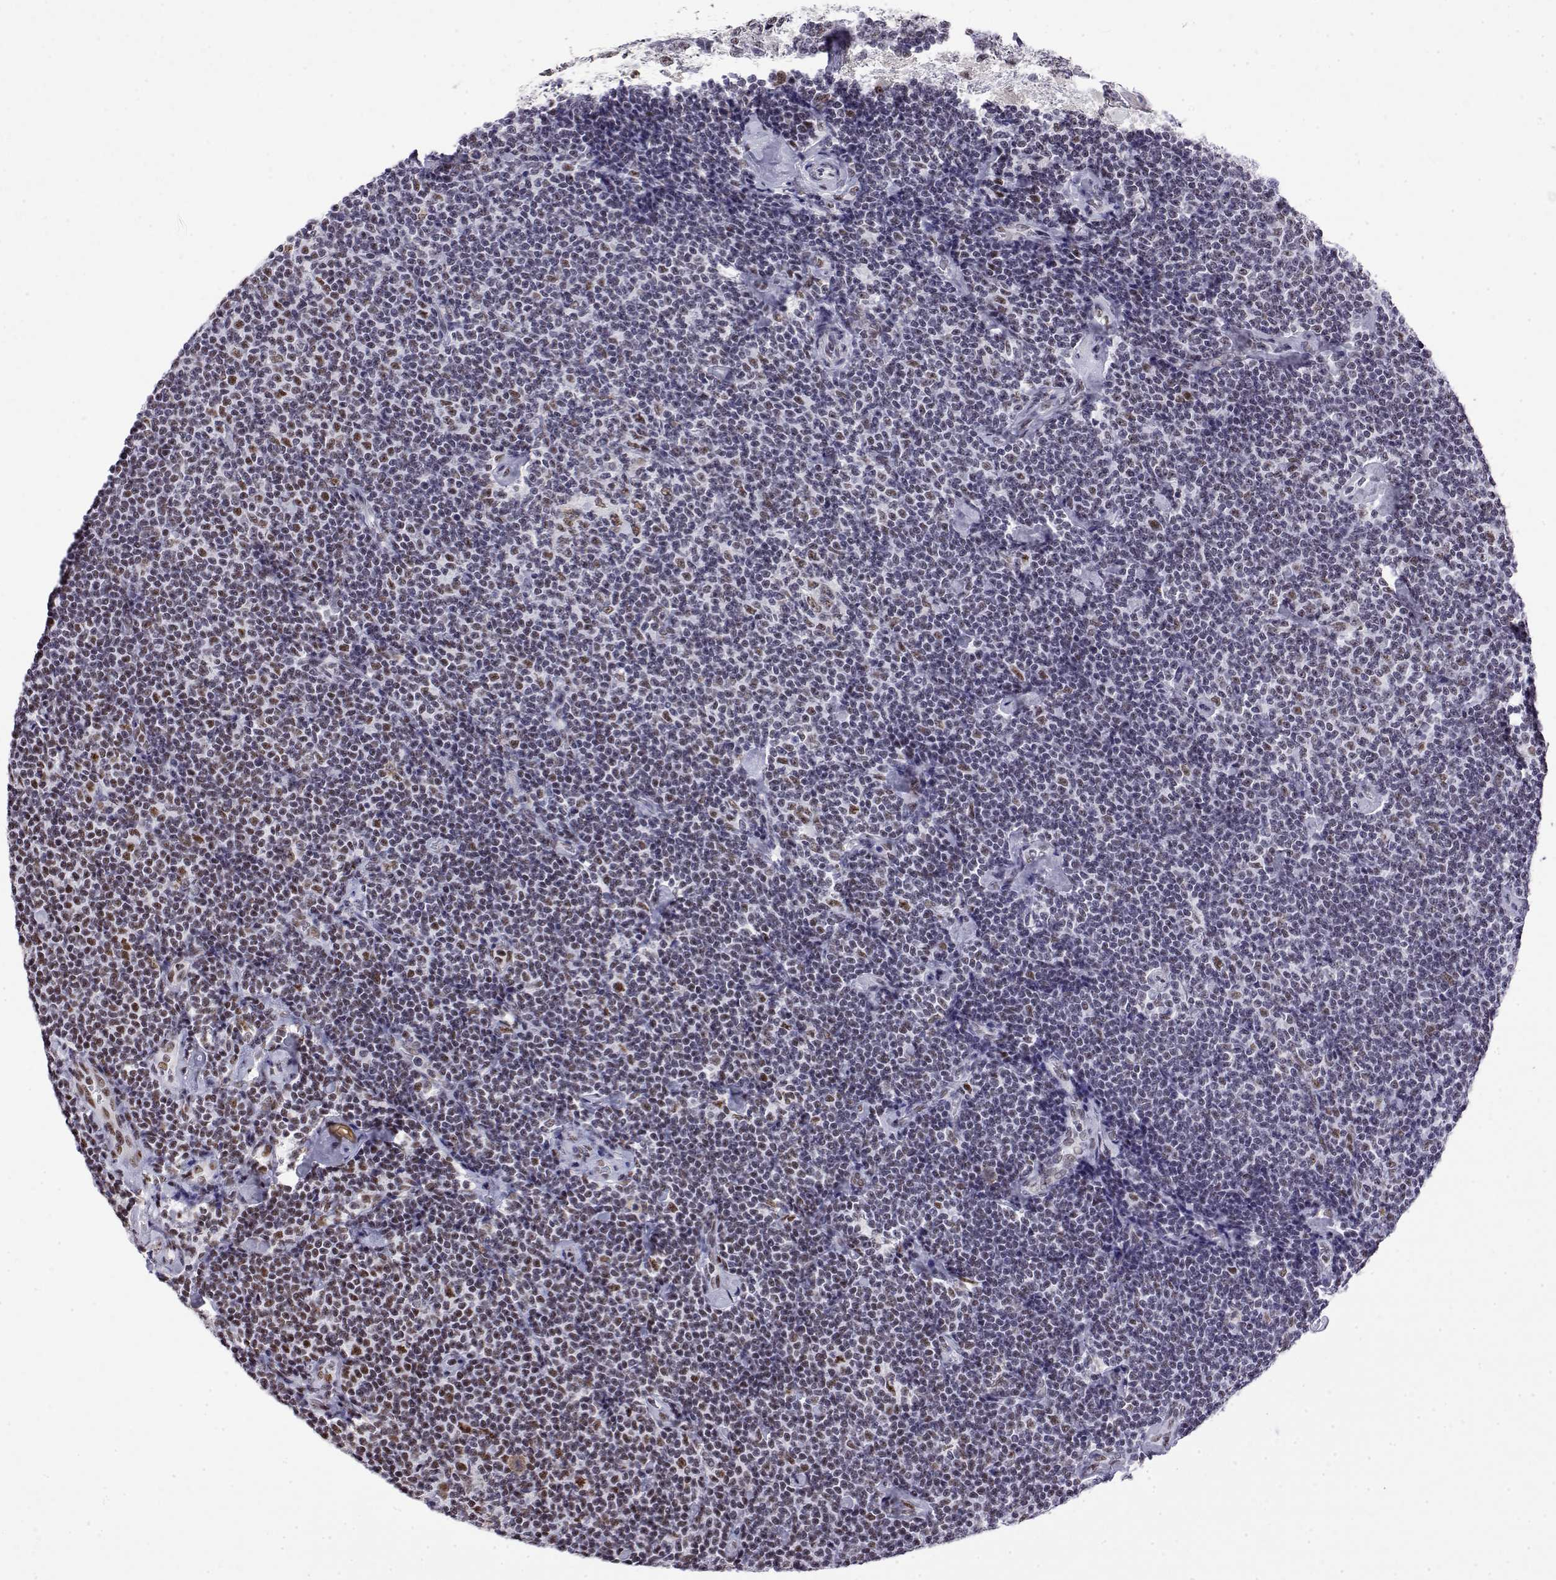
{"staining": {"intensity": "weak", "quantity": "<25%", "location": "cytoplasmic/membranous"}, "tissue": "lymphoma", "cell_type": "Tumor cells", "image_type": "cancer", "snomed": [{"axis": "morphology", "description": "Malignant lymphoma, non-Hodgkin's type, Low grade"}, {"axis": "topography", "description": "Lymph node"}], "caption": "Tumor cells are negative for protein expression in human low-grade malignant lymphoma, non-Hodgkin's type.", "gene": "POLDIP3", "patient": {"sex": "male", "age": 81}}